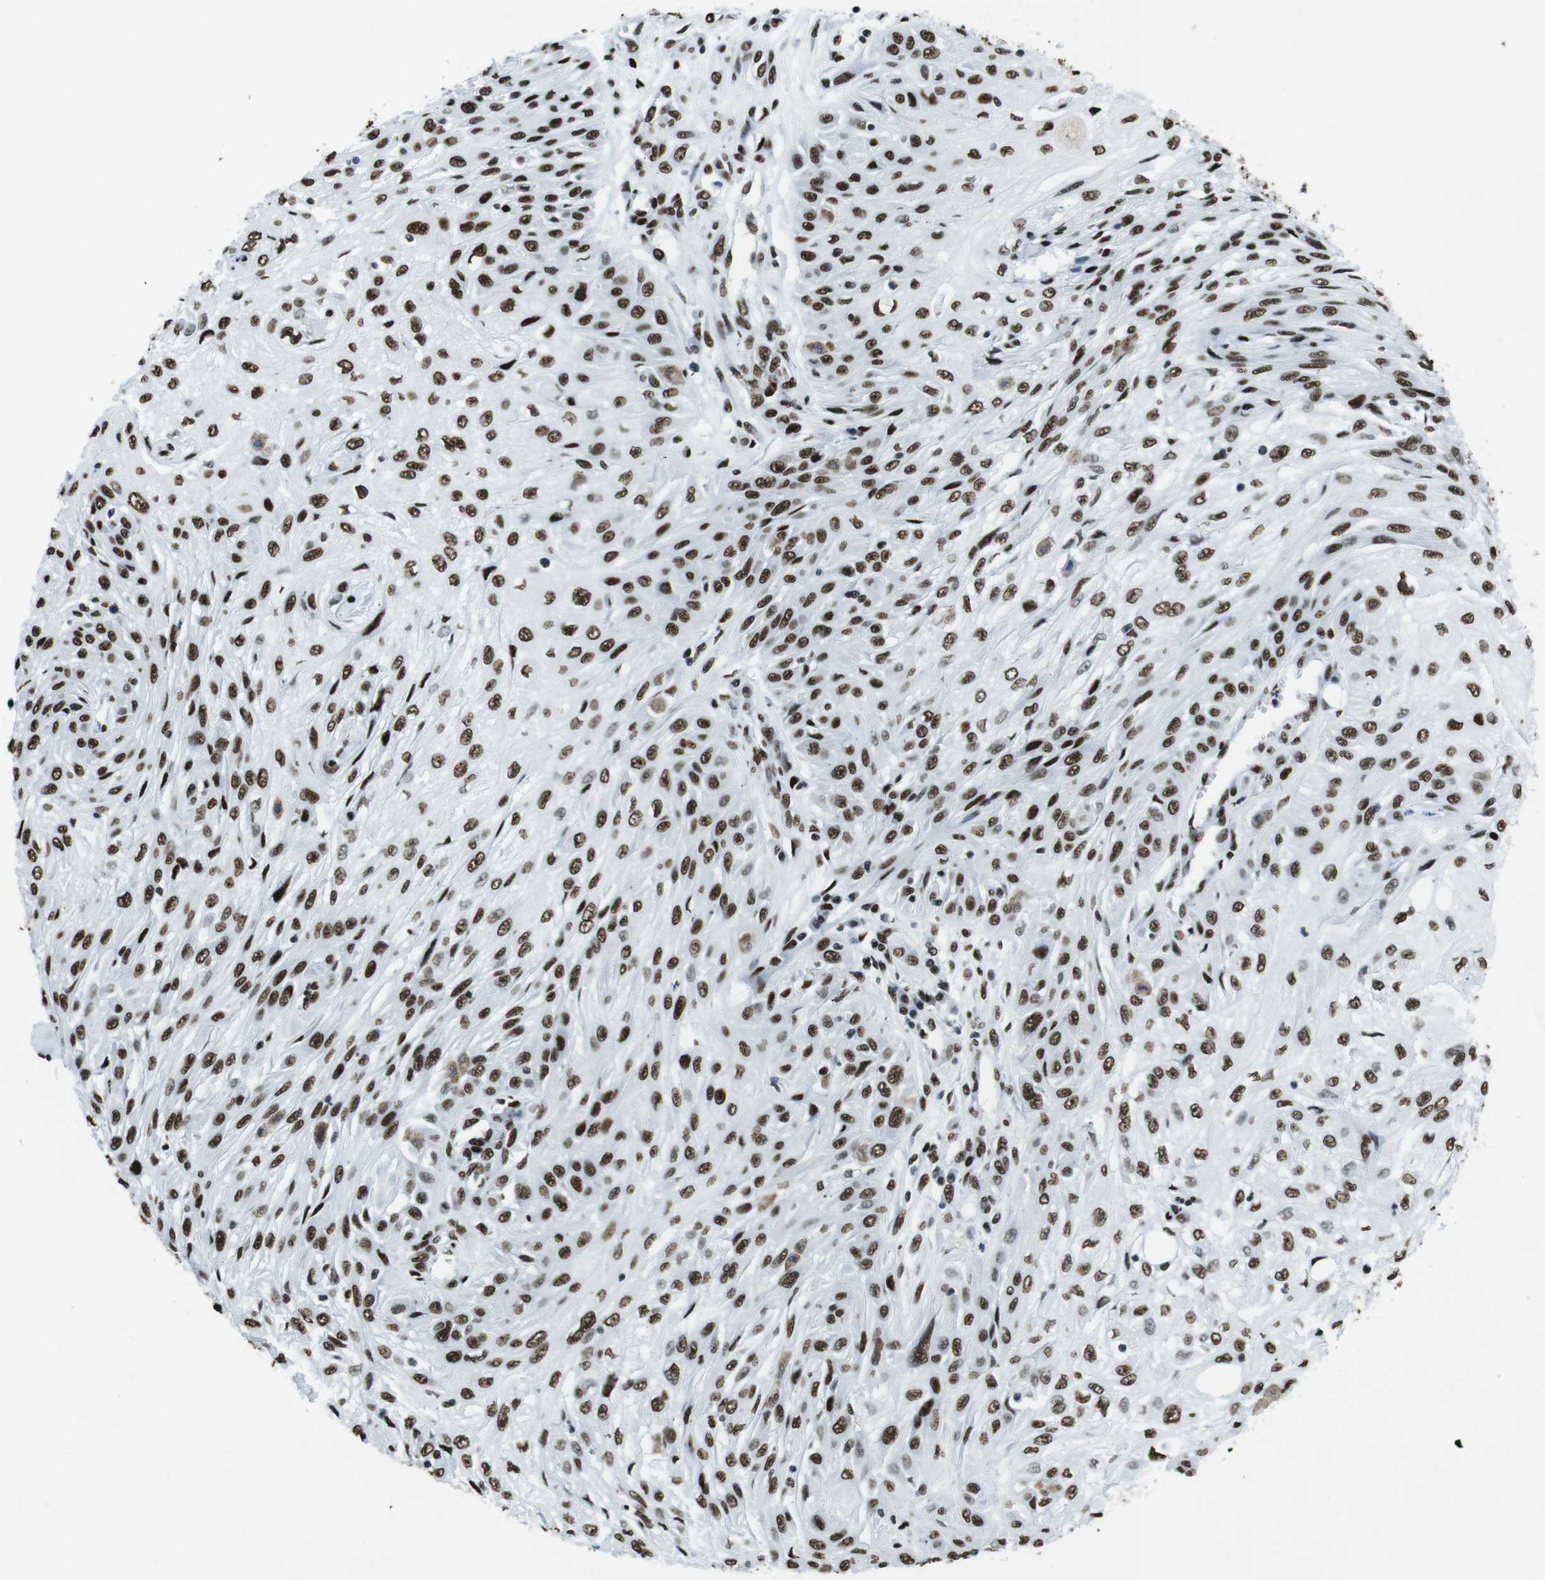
{"staining": {"intensity": "moderate", "quantity": ">75%", "location": "nuclear"}, "tissue": "skin cancer", "cell_type": "Tumor cells", "image_type": "cancer", "snomed": [{"axis": "morphology", "description": "Squamous cell carcinoma, NOS"}, {"axis": "topography", "description": "Skin"}], "caption": "Immunohistochemical staining of human skin cancer (squamous cell carcinoma) shows medium levels of moderate nuclear expression in approximately >75% of tumor cells. (Brightfield microscopy of DAB IHC at high magnification).", "gene": "CITED2", "patient": {"sex": "male", "age": 75}}